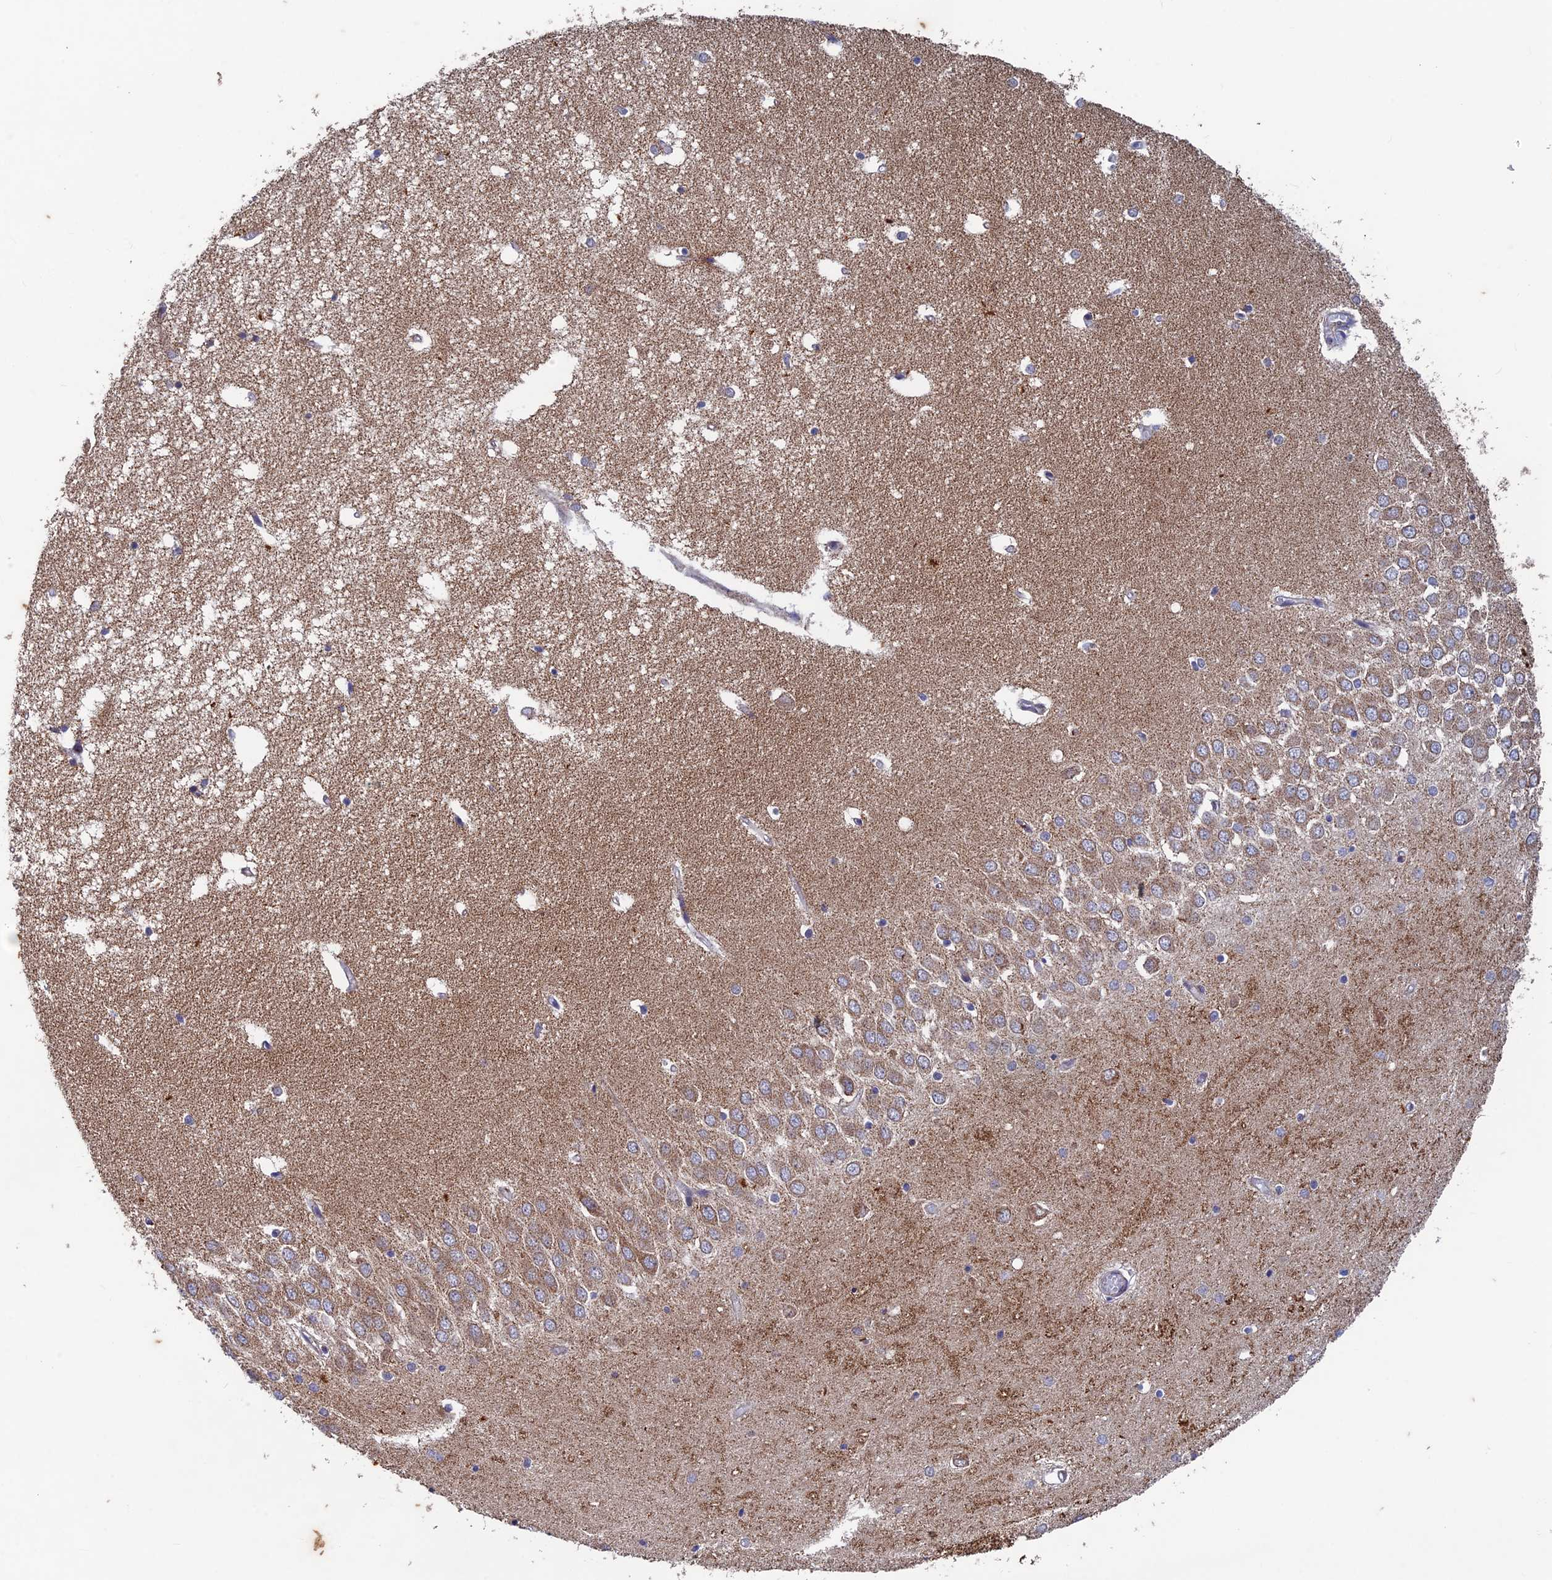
{"staining": {"intensity": "moderate", "quantity": "<25%", "location": "cytoplasmic/membranous"}, "tissue": "hippocampus", "cell_type": "Glial cells", "image_type": "normal", "snomed": [{"axis": "morphology", "description": "Normal tissue, NOS"}, {"axis": "topography", "description": "Hippocampus"}], "caption": "Hippocampus stained with DAB IHC demonstrates low levels of moderate cytoplasmic/membranous positivity in about <25% of glial cells.", "gene": "AP4S1", "patient": {"sex": "male", "age": 70}}